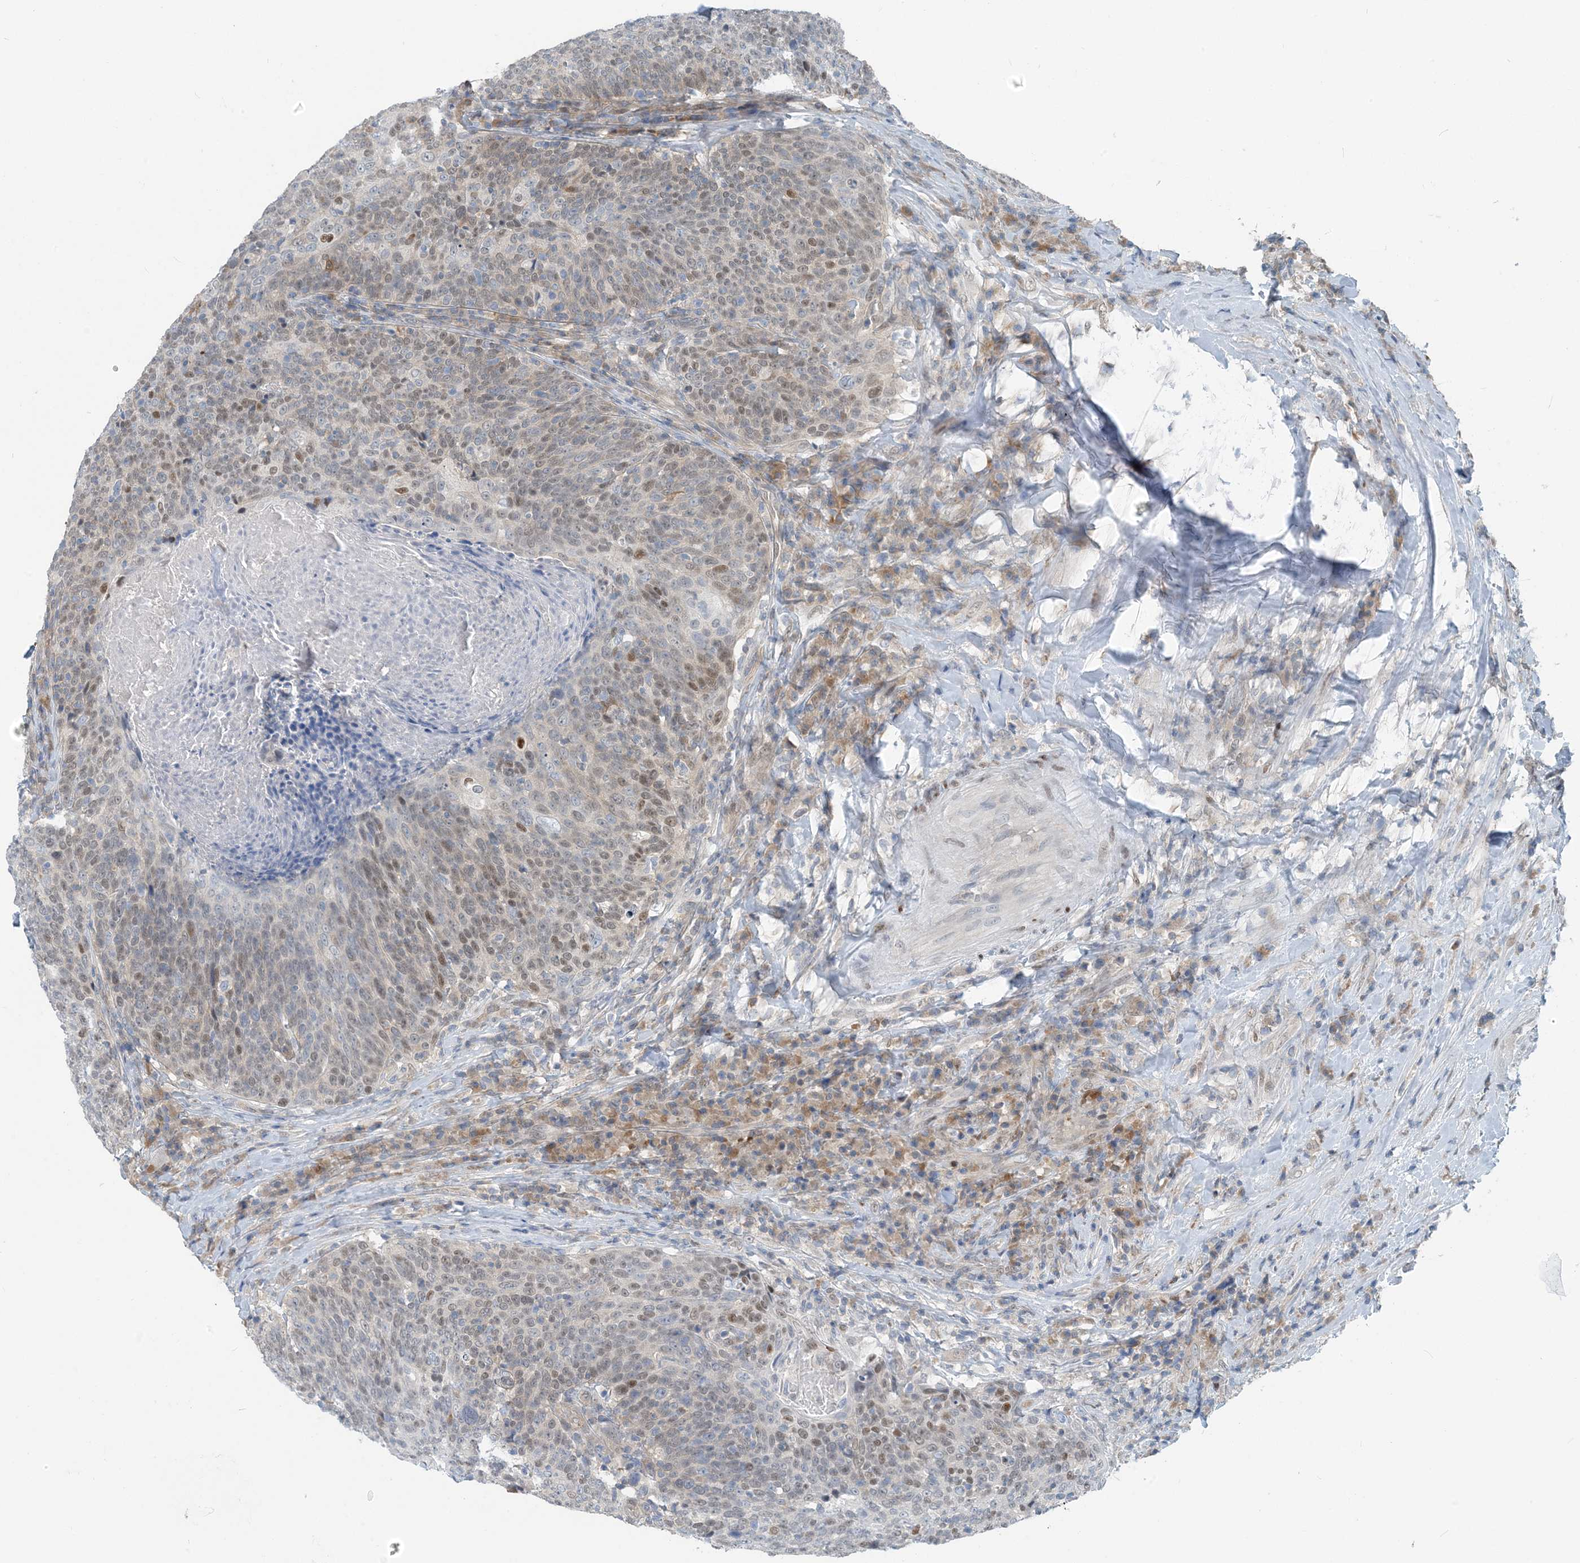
{"staining": {"intensity": "moderate", "quantity": "25%-75%", "location": "nuclear"}, "tissue": "head and neck cancer", "cell_type": "Tumor cells", "image_type": "cancer", "snomed": [{"axis": "morphology", "description": "Squamous cell carcinoma, NOS"}, {"axis": "morphology", "description": "Squamous cell carcinoma, metastatic, NOS"}, {"axis": "topography", "description": "Lymph node"}, {"axis": "topography", "description": "Head-Neck"}], "caption": "The micrograph shows immunohistochemical staining of head and neck cancer (squamous cell carcinoma). There is moderate nuclear expression is seen in about 25%-75% of tumor cells.", "gene": "ZC3H12A", "patient": {"sex": "male", "age": 62}}